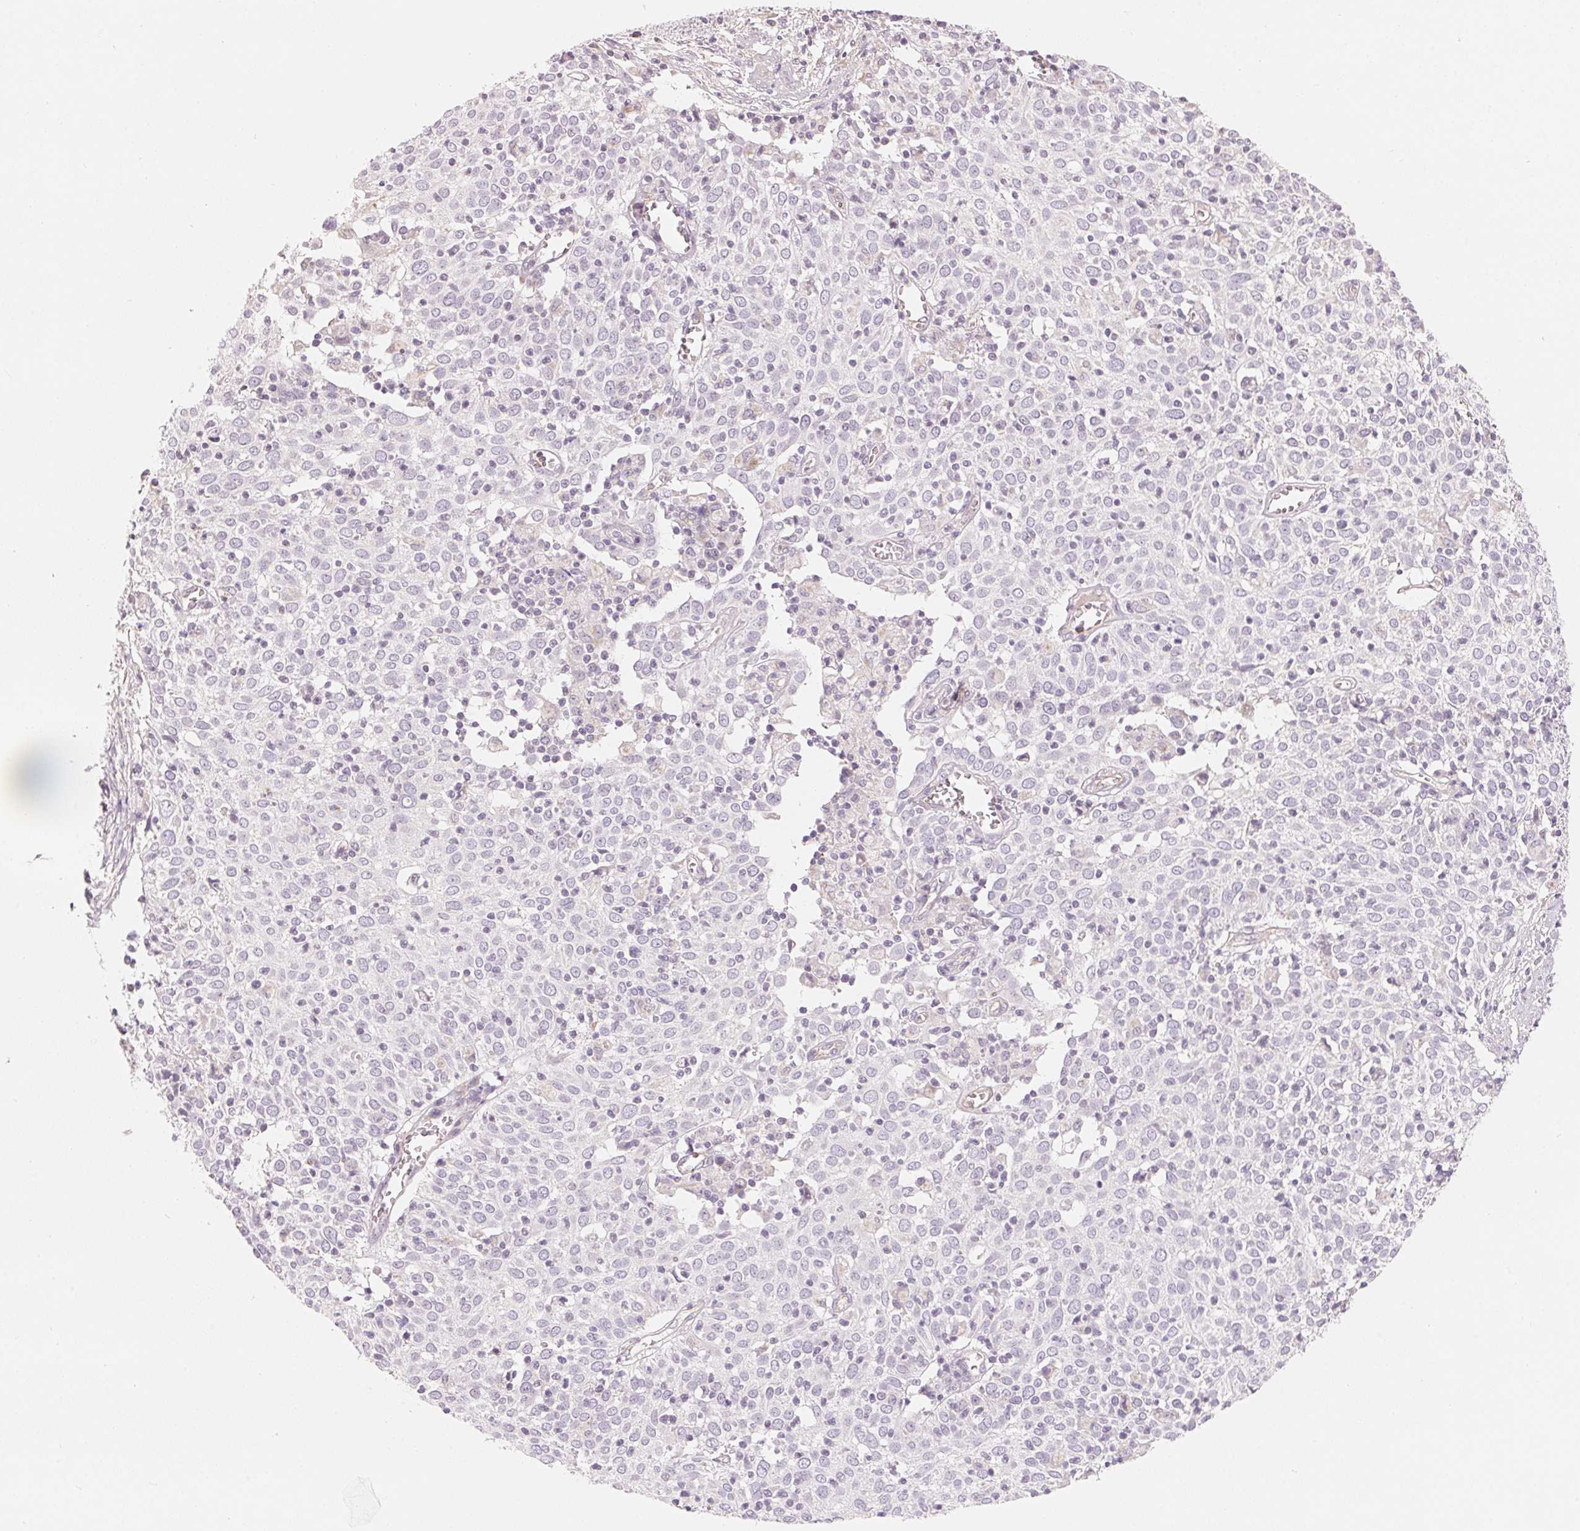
{"staining": {"intensity": "negative", "quantity": "none", "location": "none"}, "tissue": "cervical cancer", "cell_type": "Tumor cells", "image_type": "cancer", "snomed": [{"axis": "morphology", "description": "Squamous cell carcinoma, NOS"}, {"axis": "topography", "description": "Cervix"}], "caption": "The immunohistochemistry (IHC) micrograph has no significant staining in tumor cells of cervical cancer (squamous cell carcinoma) tissue.", "gene": "CFHR2", "patient": {"sex": "female", "age": 39}}